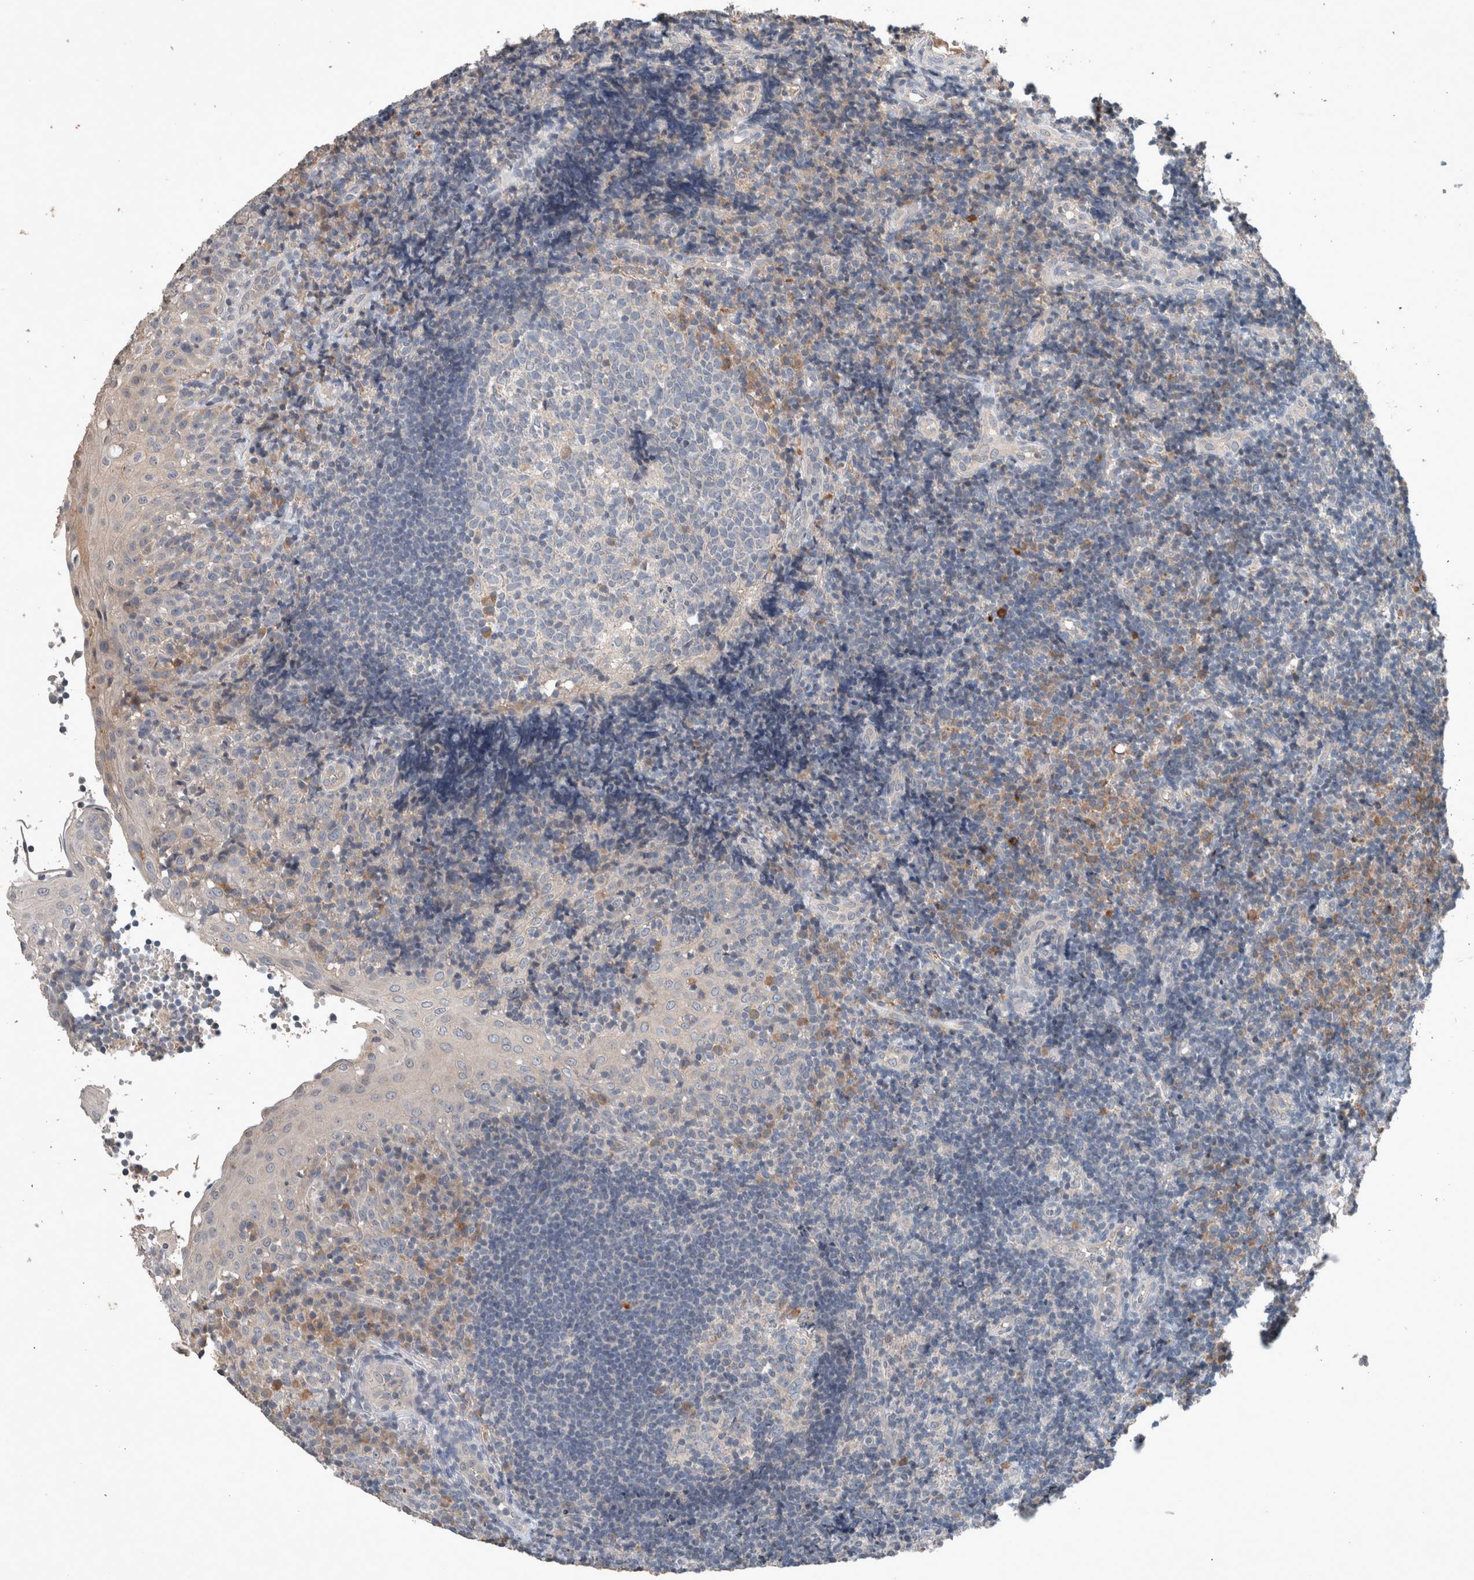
{"staining": {"intensity": "moderate", "quantity": "25%-75%", "location": "cytoplasmic/membranous"}, "tissue": "tonsil", "cell_type": "Germinal center cells", "image_type": "normal", "snomed": [{"axis": "morphology", "description": "Normal tissue, NOS"}, {"axis": "topography", "description": "Tonsil"}], "caption": "Germinal center cells reveal medium levels of moderate cytoplasmic/membranous staining in approximately 25%-75% of cells in unremarkable human tonsil.", "gene": "UGCG", "patient": {"sex": "female", "age": 40}}